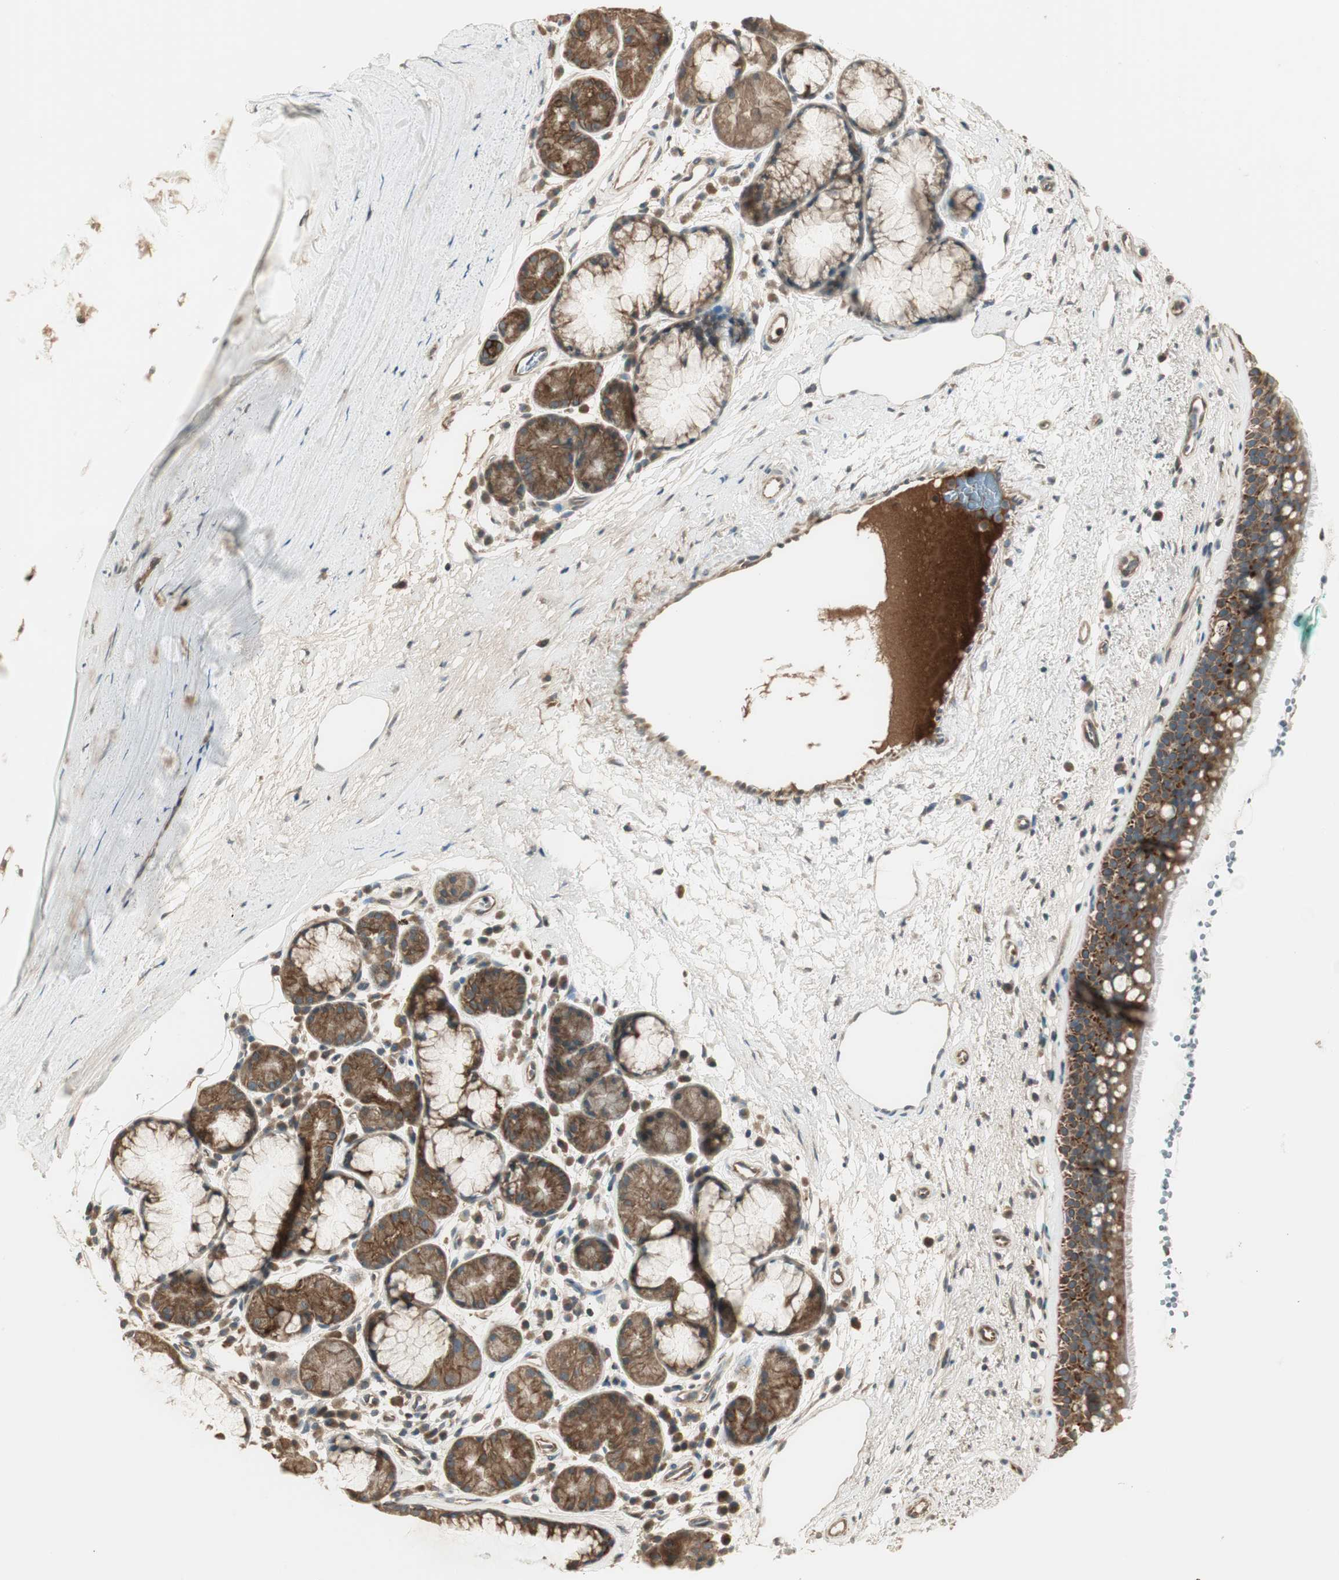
{"staining": {"intensity": "strong", "quantity": ">75%", "location": "cytoplasmic/membranous"}, "tissue": "bronchus", "cell_type": "Respiratory epithelial cells", "image_type": "normal", "snomed": [{"axis": "morphology", "description": "Normal tissue, NOS"}, {"axis": "topography", "description": "Bronchus"}], "caption": "Protein expression analysis of unremarkable human bronchus reveals strong cytoplasmic/membranous staining in about >75% of respiratory epithelial cells.", "gene": "PFDN5", "patient": {"sex": "female", "age": 54}}